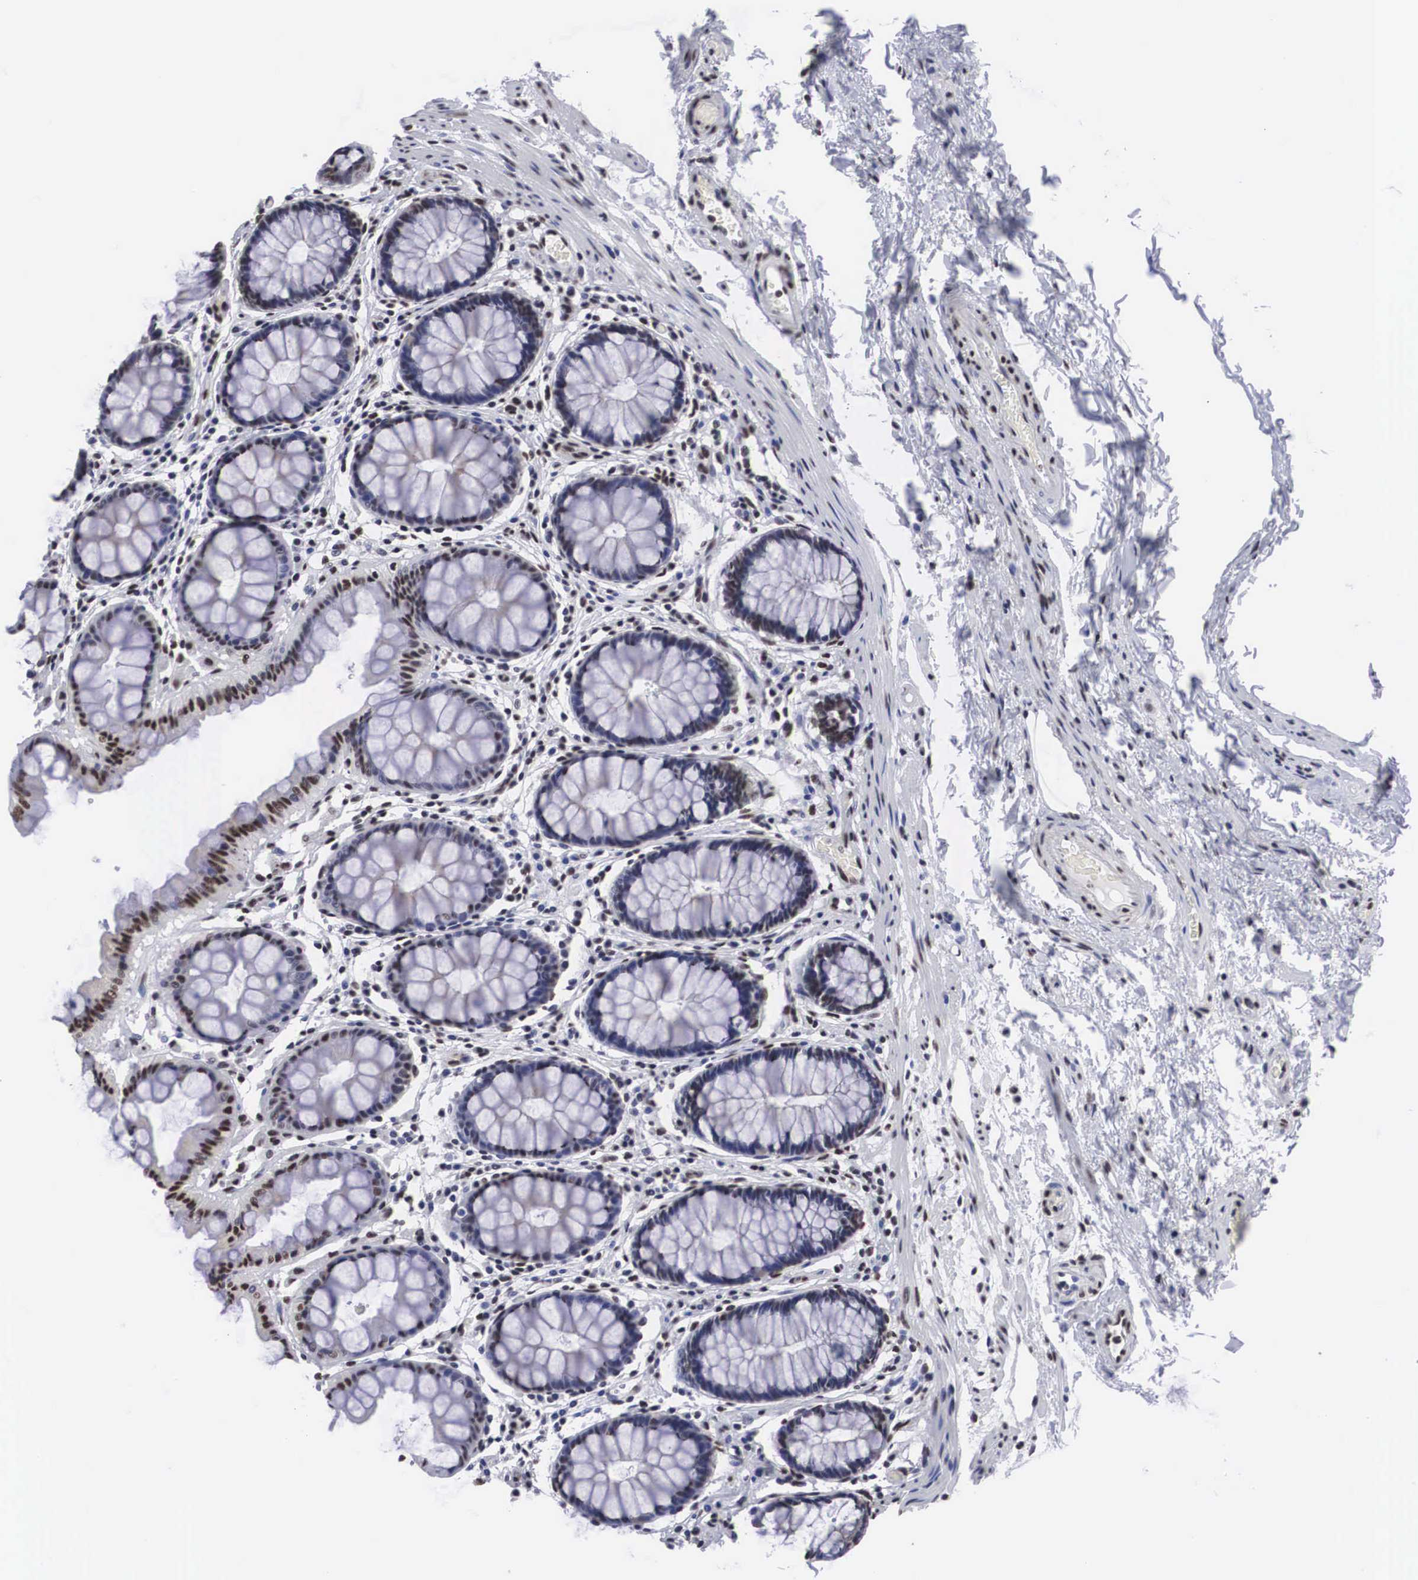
{"staining": {"intensity": "moderate", "quantity": "<25%", "location": "nuclear"}, "tissue": "rectum", "cell_type": "Glandular cells", "image_type": "normal", "snomed": [{"axis": "morphology", "description": "Normal tissue, NOS"}, {"axis": "topography", "description": "Rectum"}], "caption": "Protein expression by immunohistochemistry (IHC) demonstrates moderate nuclear expression in approximately <25% of glandular cells in benign rectum.", "gene": "ACIN1", "patient": {"sex": "male", "age": 77}}